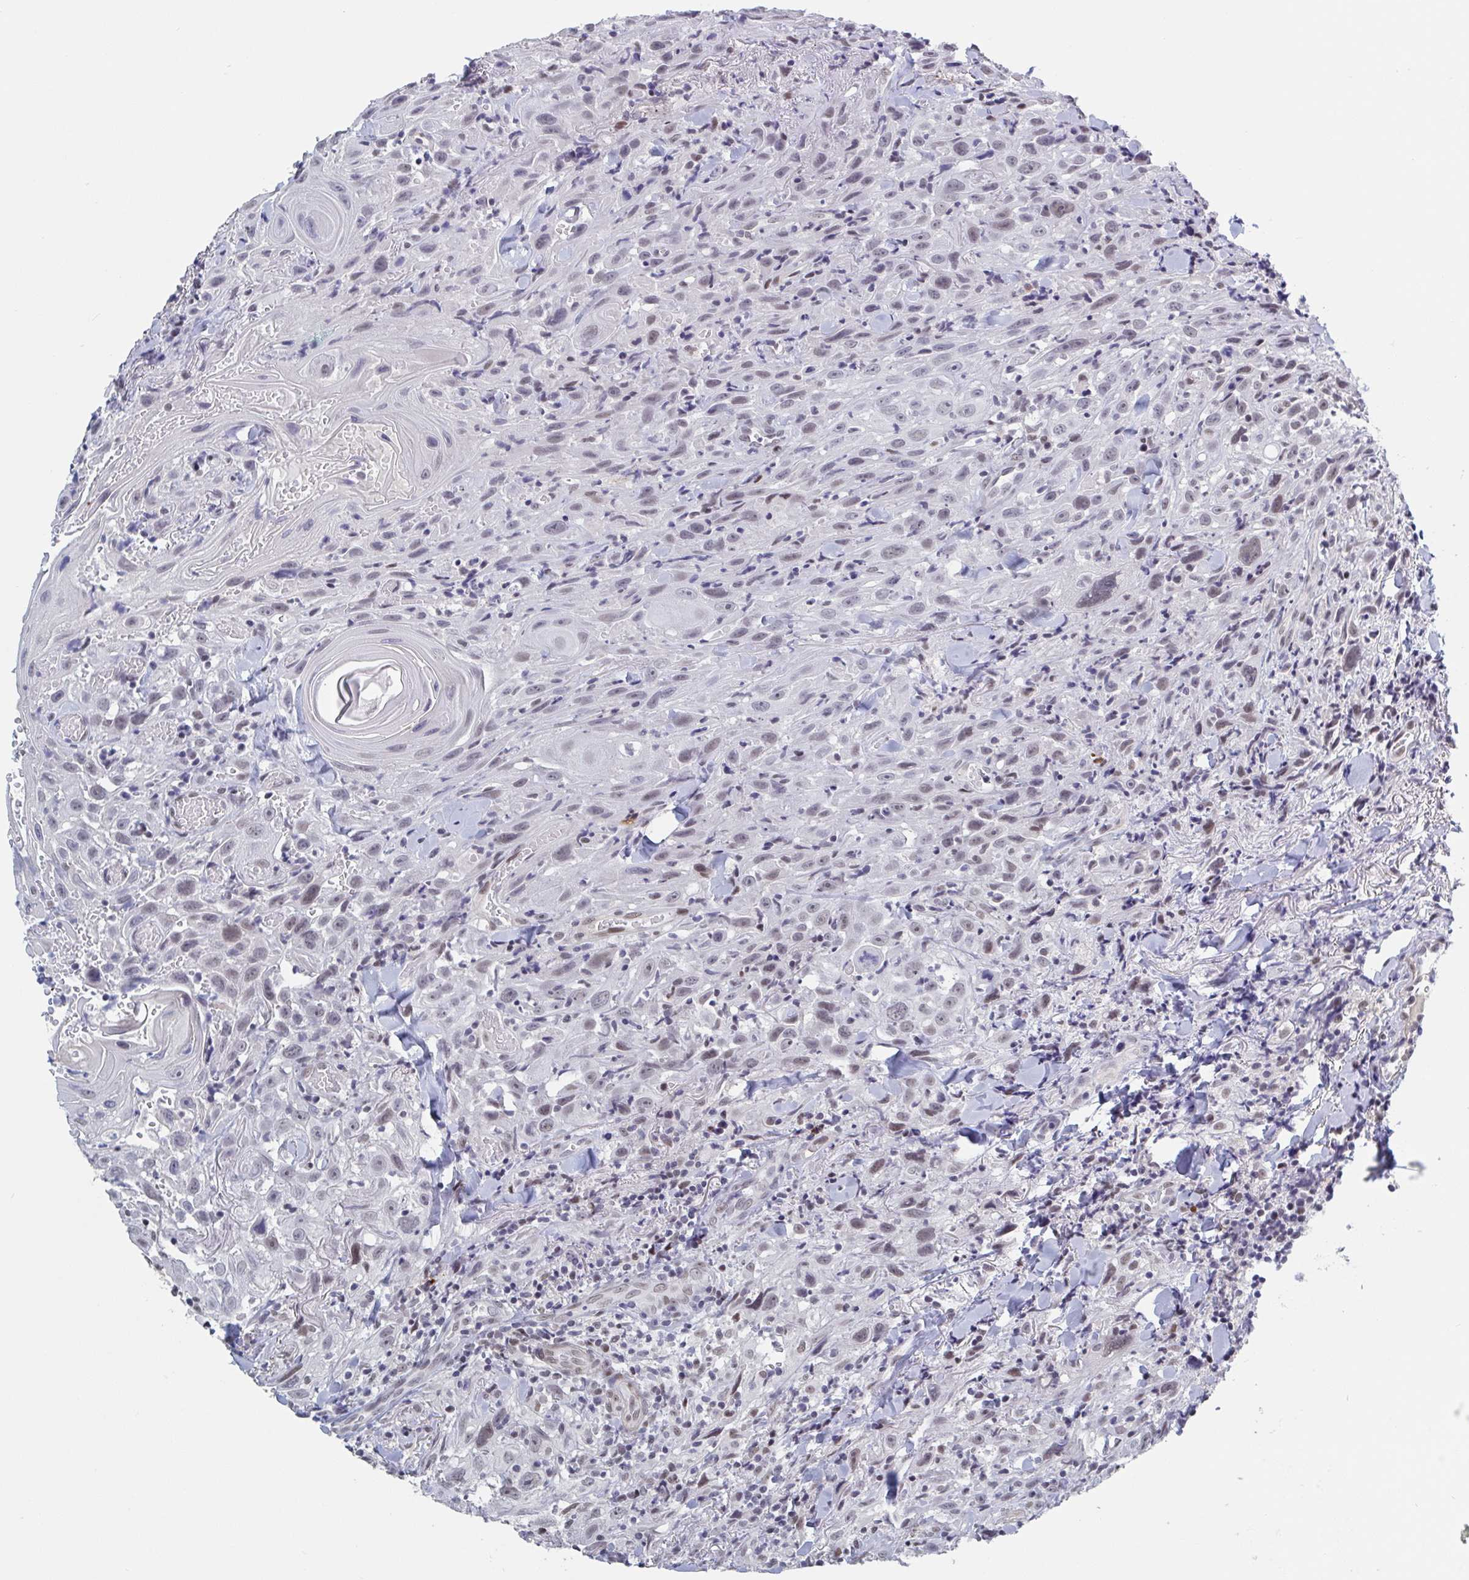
{"staining": {"intensity": "moderate", "quantity": ">75%", "location": "nuclear"}, "tissue": "head and neck cancer", "cell_type": "Tumor cells", "image_type": "cancer", "snomed": [{"axis": "morphology", "description": "Squamous cell carcinoma, NOS"}, {"axis": "topography", "description": "Head-Neck"}], "caption": "Immunohistochemical staining of human head and neck squamous cell carcinoma reveals medium levels of moderate nuclear protein positivity in about >75% of tumor cells. Using DAB (brown) and hematoxylin (blue) stains, captured at high magnification using brightfield microscopy.", "gene": "BCL7B", "patient": {"sex": "female", "age": 95}}